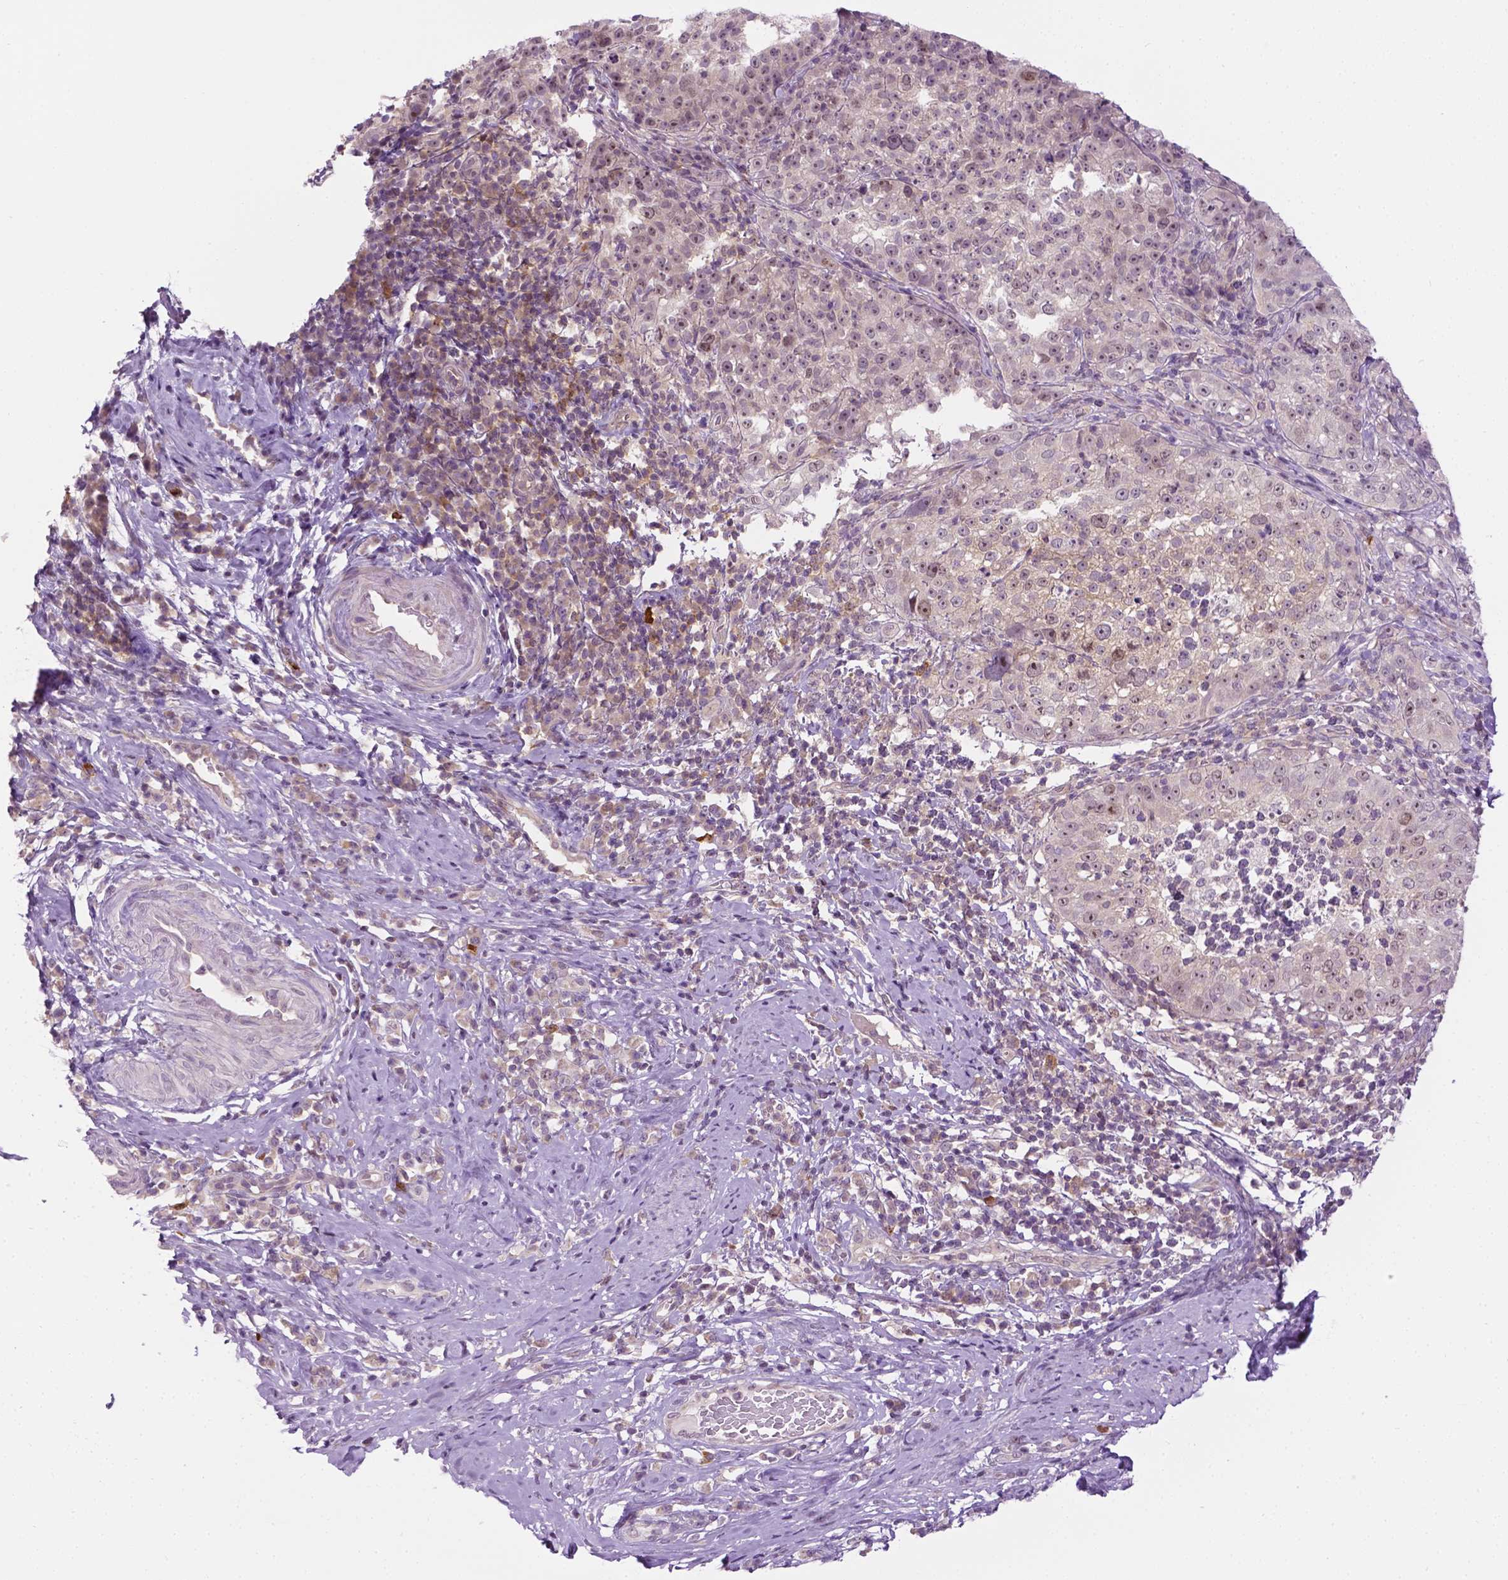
{"staining": {"intensity": "weak", "quantity": "<25%", "location": "nuclear"}, "tissue": "cervical cancer", "cell_type": "Tumor cells", "image_type": "cancer", "snomed": [{"axis": "morphology", "description": "Squamous cell carcinoma, NOS"}, {"axis": "topography", "description": "Cervix"}], "caption": "A photomicrograph of cervical cancer stained for a protein demonstrates no brown staining in tumor cells.", "gene": "DENND4A", "patient": {"sex": "female", "age": 75}}